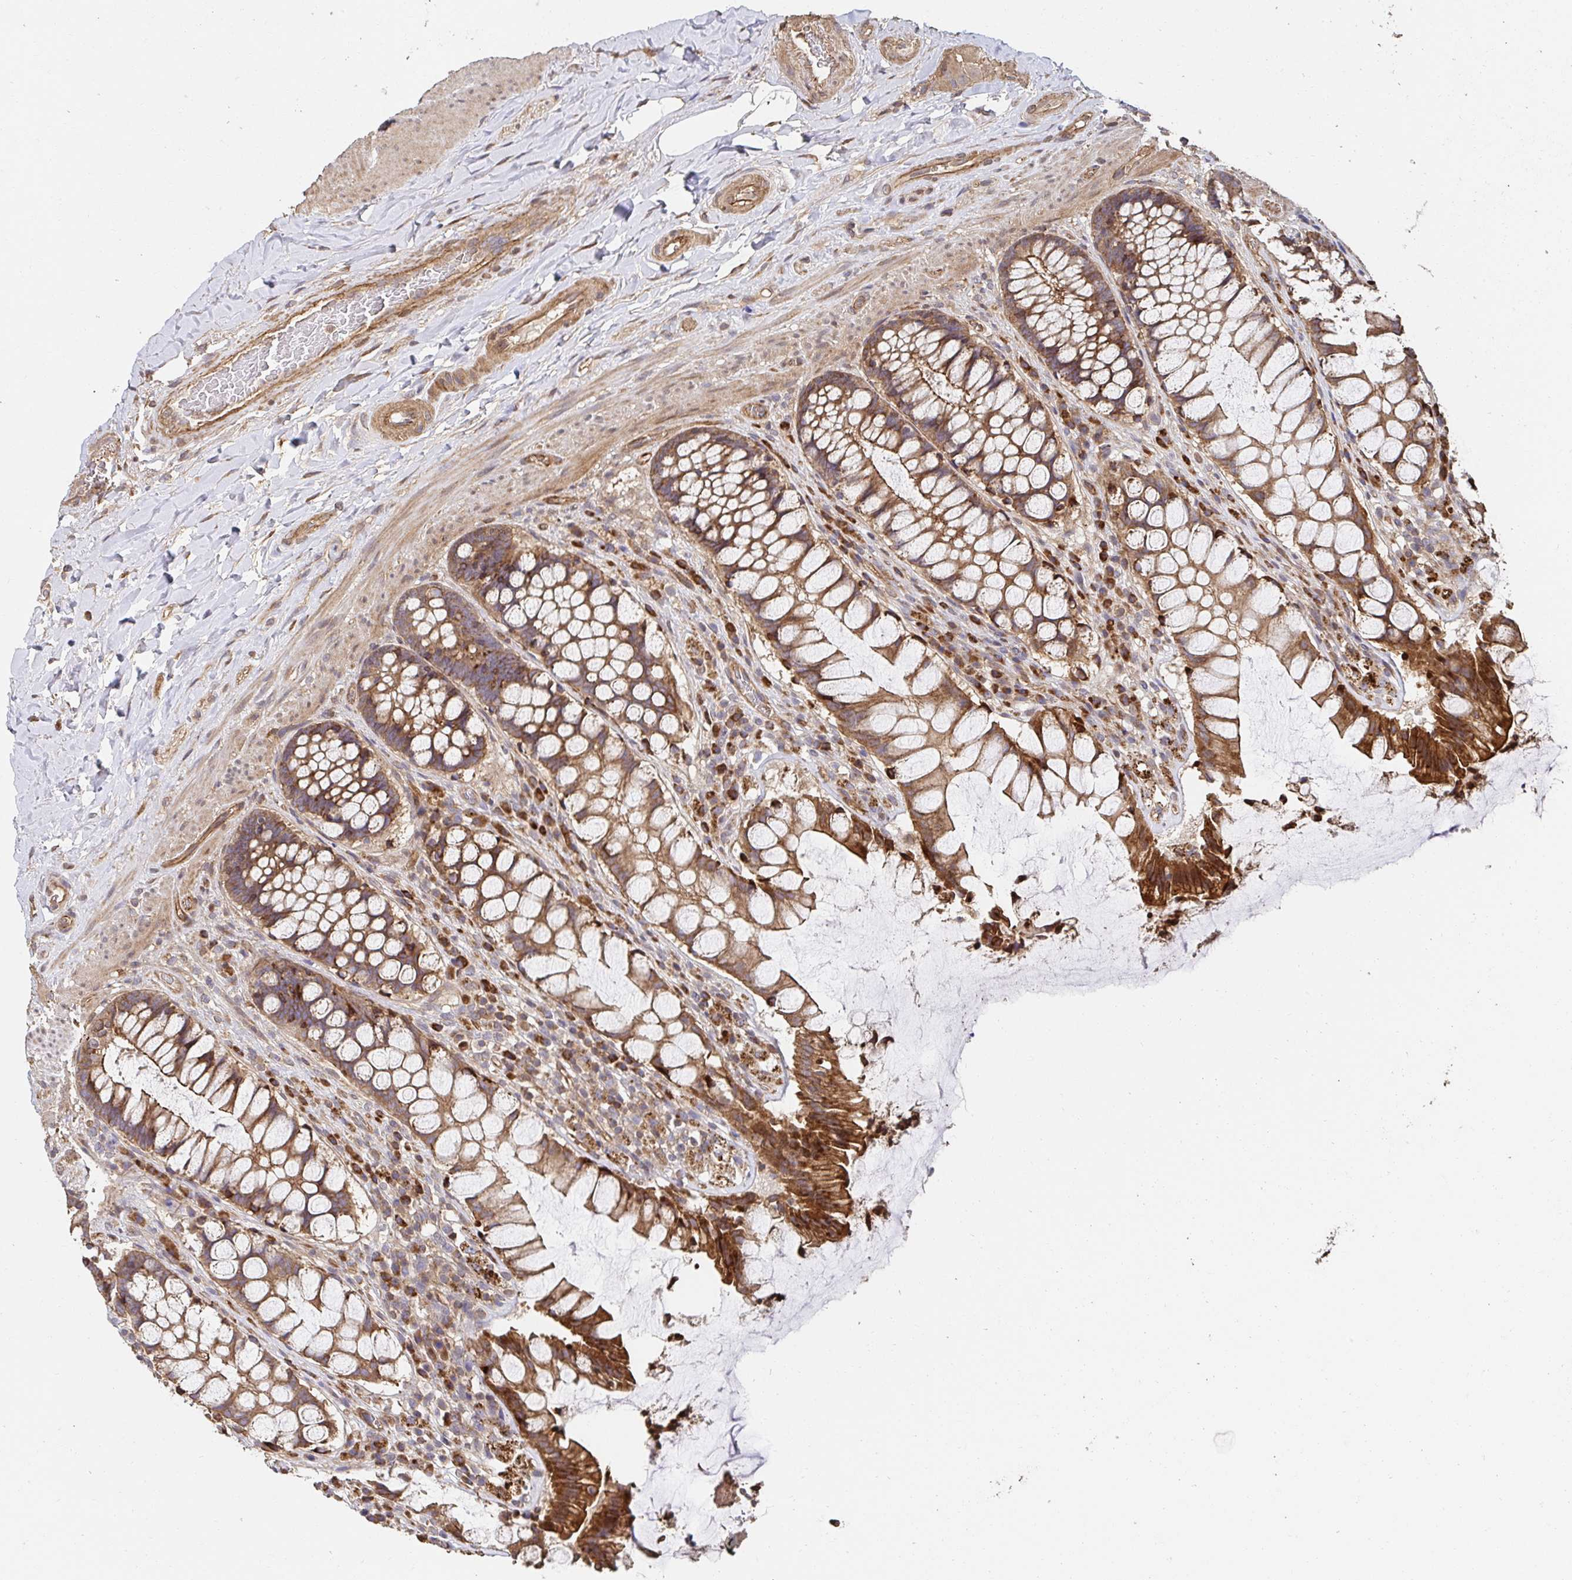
{"staining": {"intensity": "strong", "quantity": ">75%", "location": "cytoplasmic/membranous"}, "tissue": "rectum", "cell_type": "Glandular cells", "image_type": "normal", "snomed": [{"axis": "morphology", "description": "Normal tissue, NOS"}, {"axis": "topography", "description": "Rectum"}], "caption": "Rectum stained for a protein (brown) reveals strong cytoplasmic/membranous positive staining in about >75% of glandular cells.", "gene": "APBB1", "patient": {"sex": "female", "age": 58}}